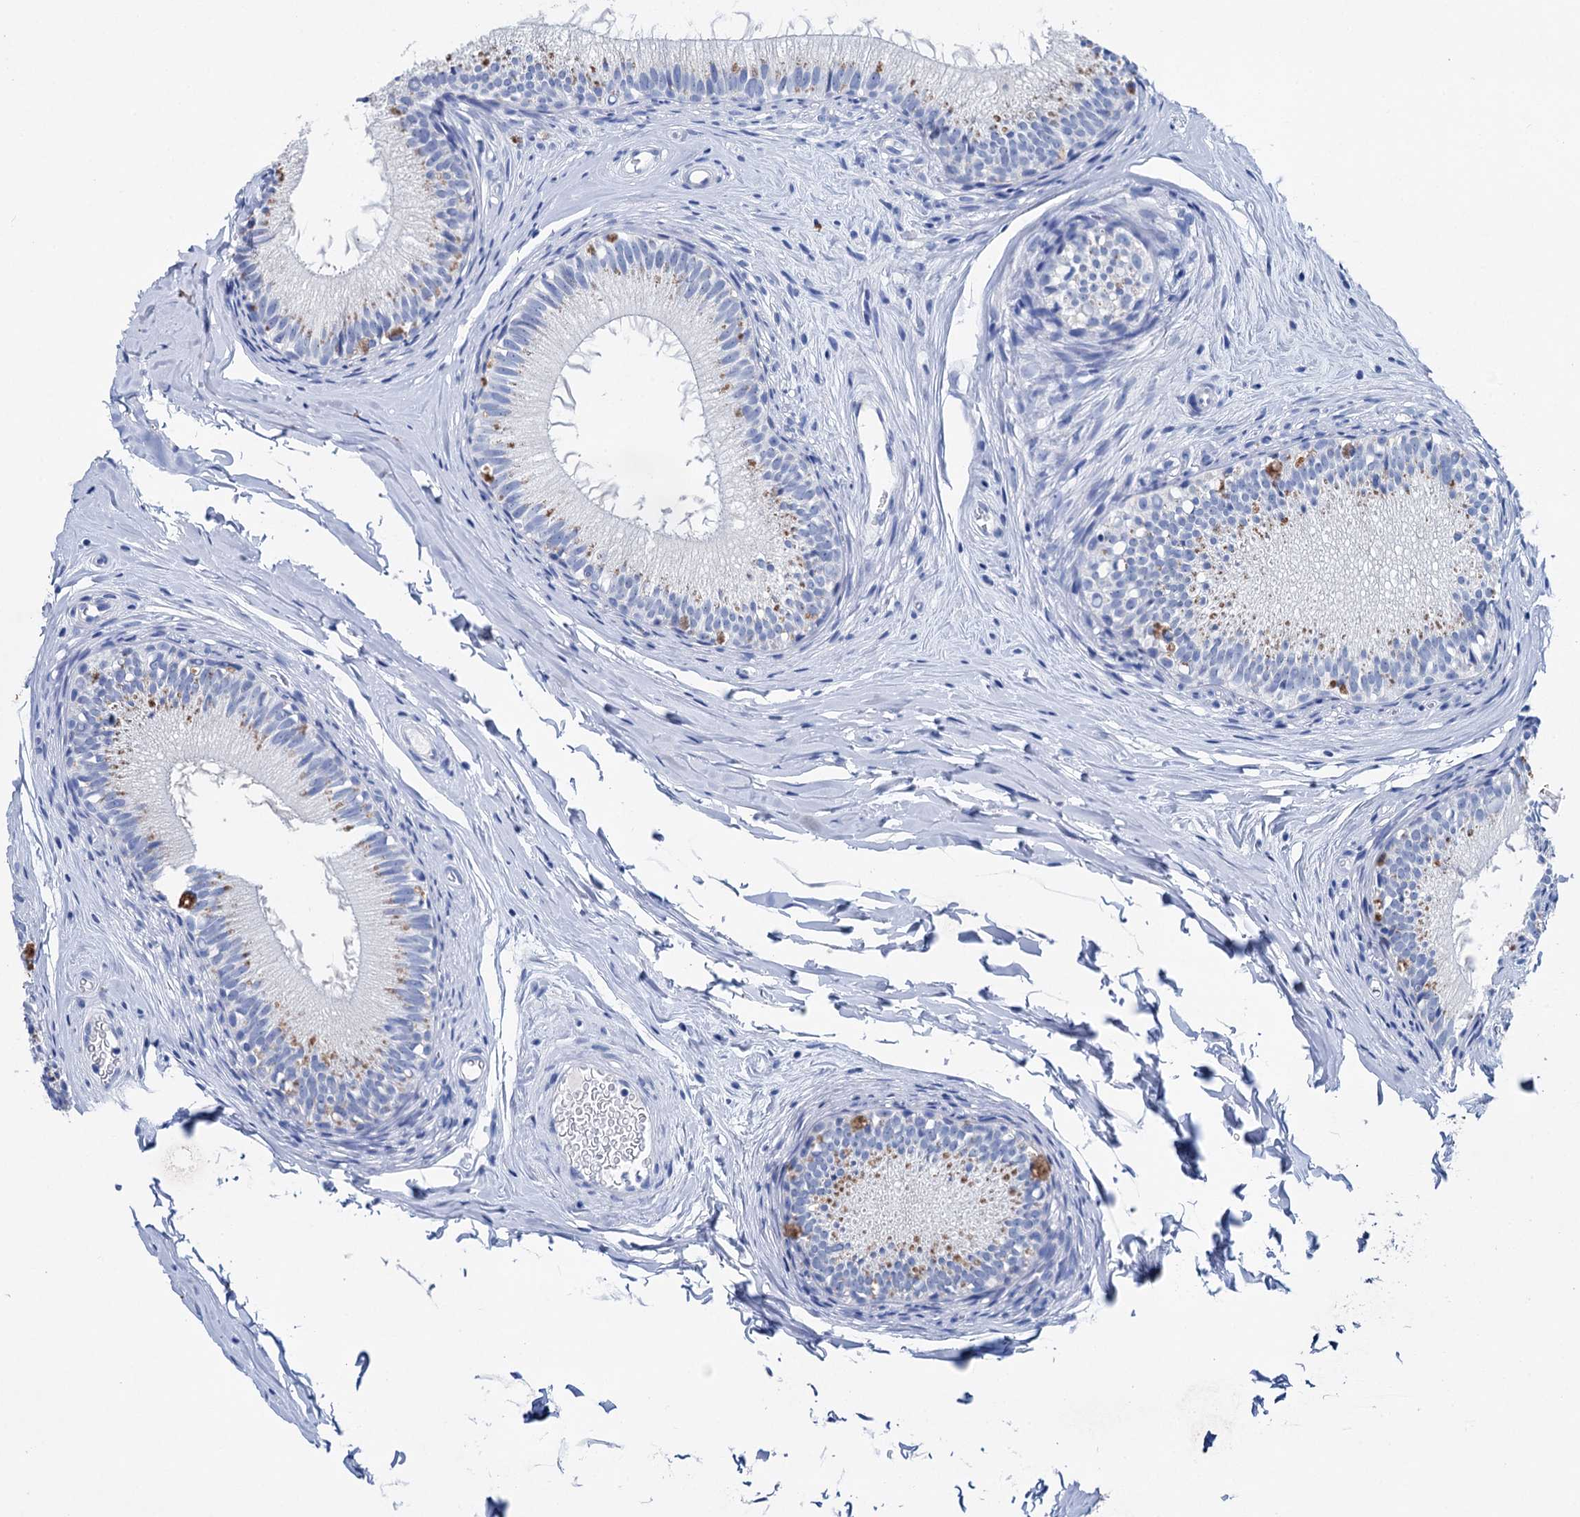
{"staining": {"intensity": "moderate", "quantity": "<25%", "location": "cytoplasmic/membranous"}, "tissue": "epididymis", "cell_type": "Glandular cells", "image_type": "normal", "snomed": [{"axis": "morphology", "description": "Normal tissue, NOS"}, {"axis": "topography", "description": "Epididymis"}], "caption": "An immunohistochemistry (IHC) image of benign tissue is shown. Protein staining in brown labels moderate cytoplasmic/membranous positivity in epididymis within glandular cells.", "gene": "BRINP1", "patient": {"sex": "male", "age": 34}}